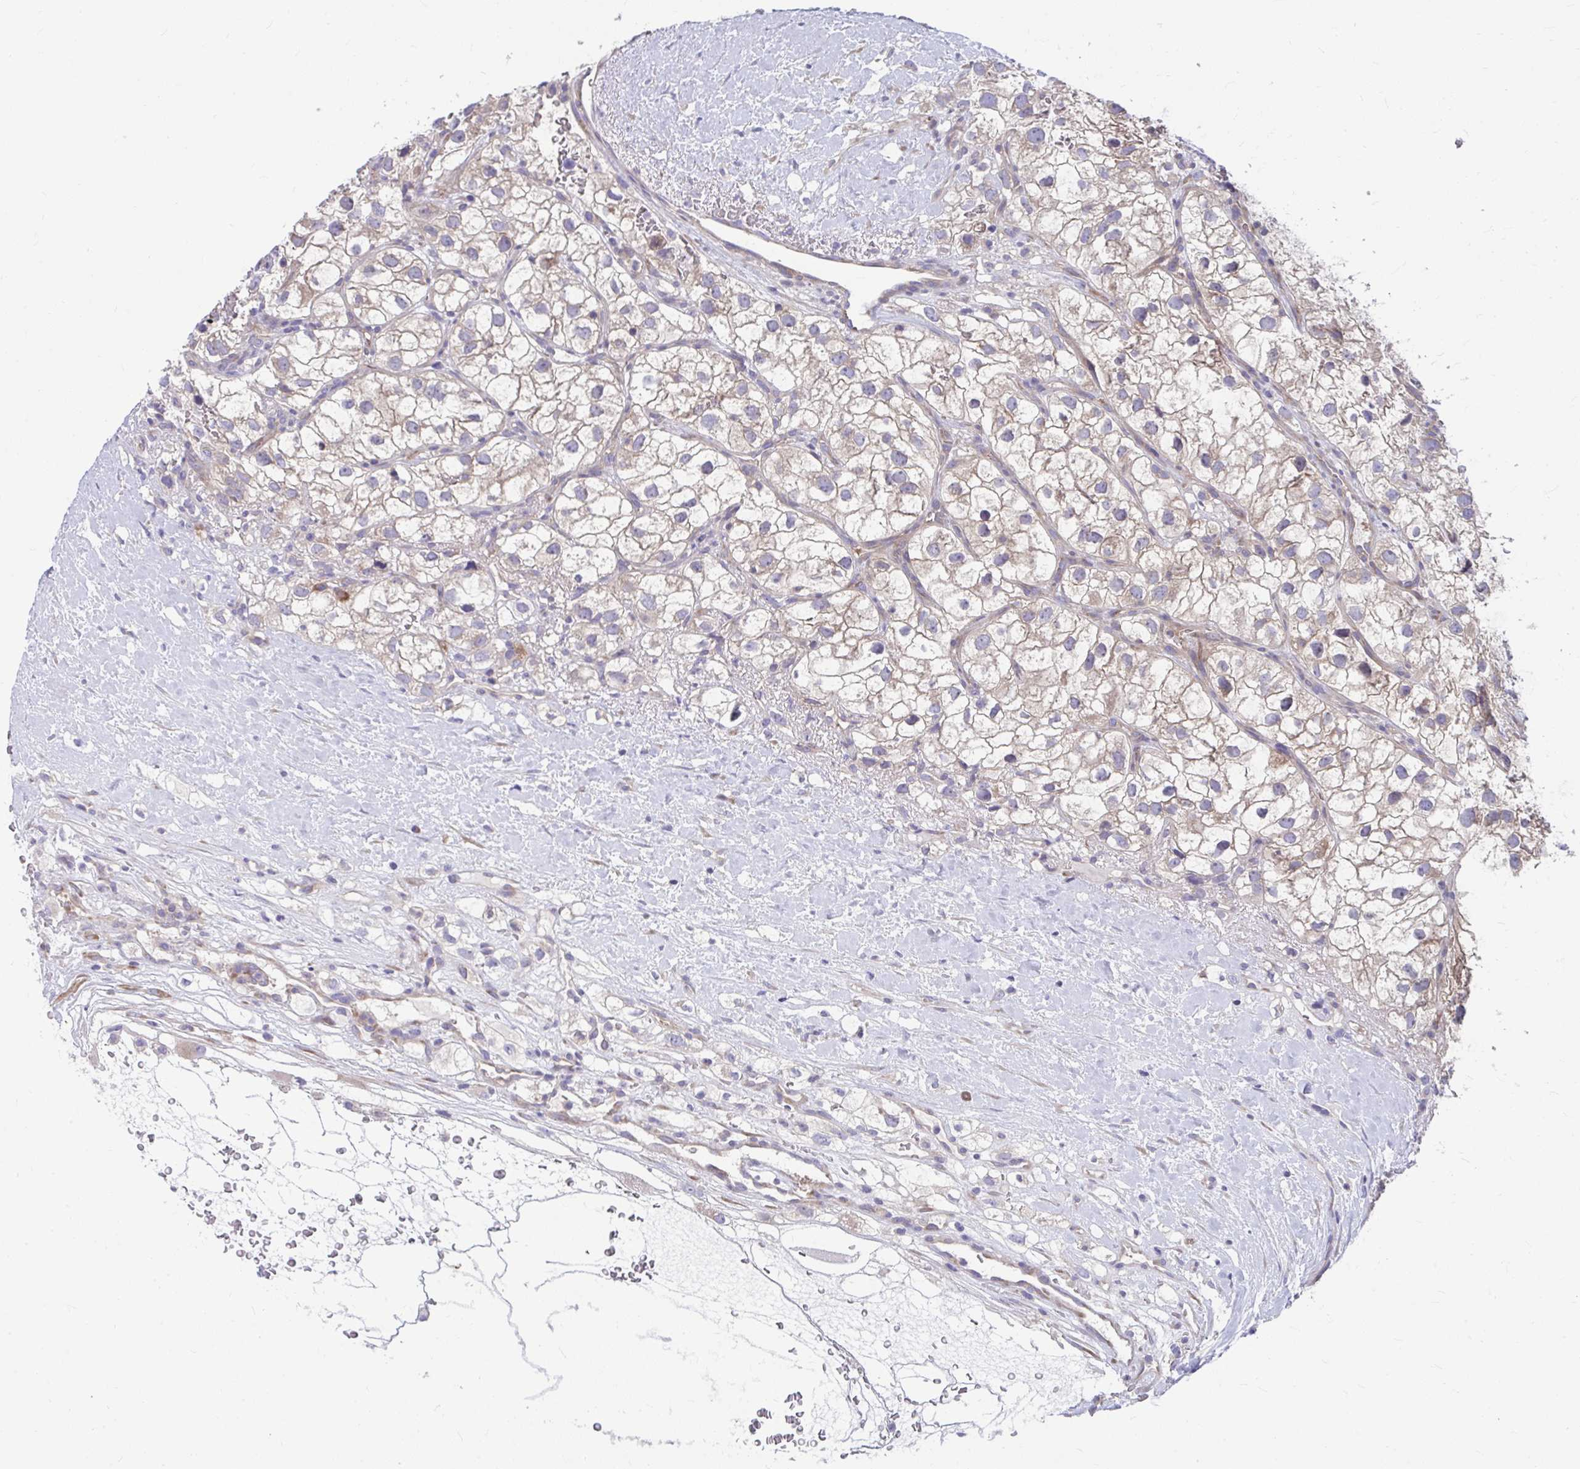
{"staining": {"intensity": "weak", "quantity": ">75%", "location": "cytoplasmic/membranous"}, "tissue": "renal cancer", "cell_type": "Tumor cells", "image_type": "cancer", "snomed": [{"axis": "morphology", "description": "Adenocarcinoma, NOS"}, {"axis": "topography", "description": "Kidney"}], "caption": "DAB immunohistochemical staining of human renal cancer reveals weak cytoplasmic/membranous protein positivity in approximately >75% of tumor cells. The staining was performed using DAB to visualize the protein expression in brown, while the nuclei were stained in blue with hematoxylin (Magnification: 20x).", "gene": "PCDHB7", "patient": {"sex": "male", "age": 59}}